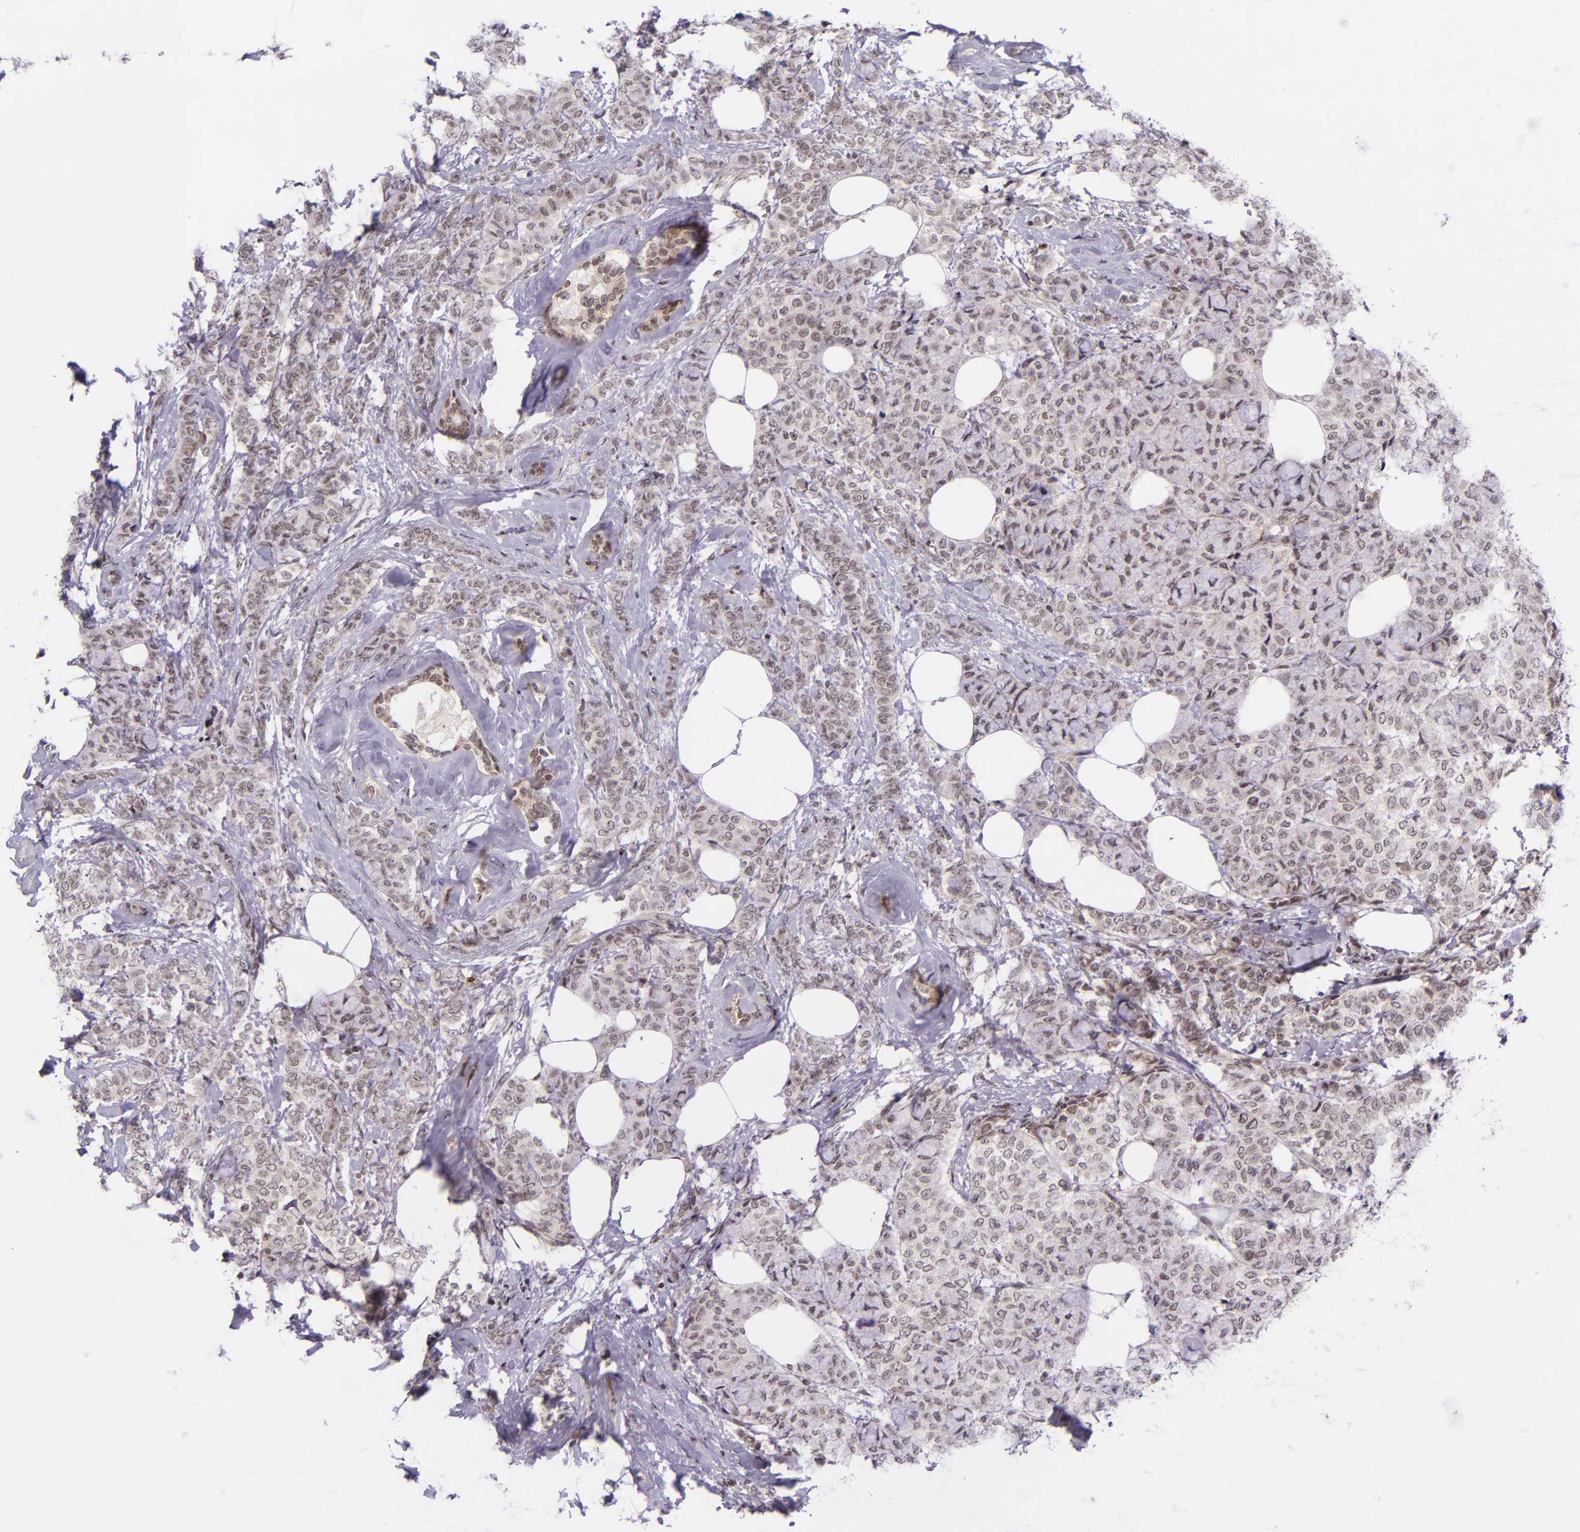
{"staining": {"intensity": "weak", "quantity": ">75%", "location": "cytoplasmic/membranous"}, "tissue": "breast cancer", "cell_type": "Tumor cells", "image_type": "cancer", "snomed": [{"axis": "morphology", "description": "Lobular carcinoma"}, {"axis": "topography", "description": "Breast"}], "caption": "This is an image of IHC staining of breast cancer, which shows weak staining in the cytoplasmic/membranous of tumor cells.", "gene": "SELL", "patient": {"sex": "female", "age": 60}}